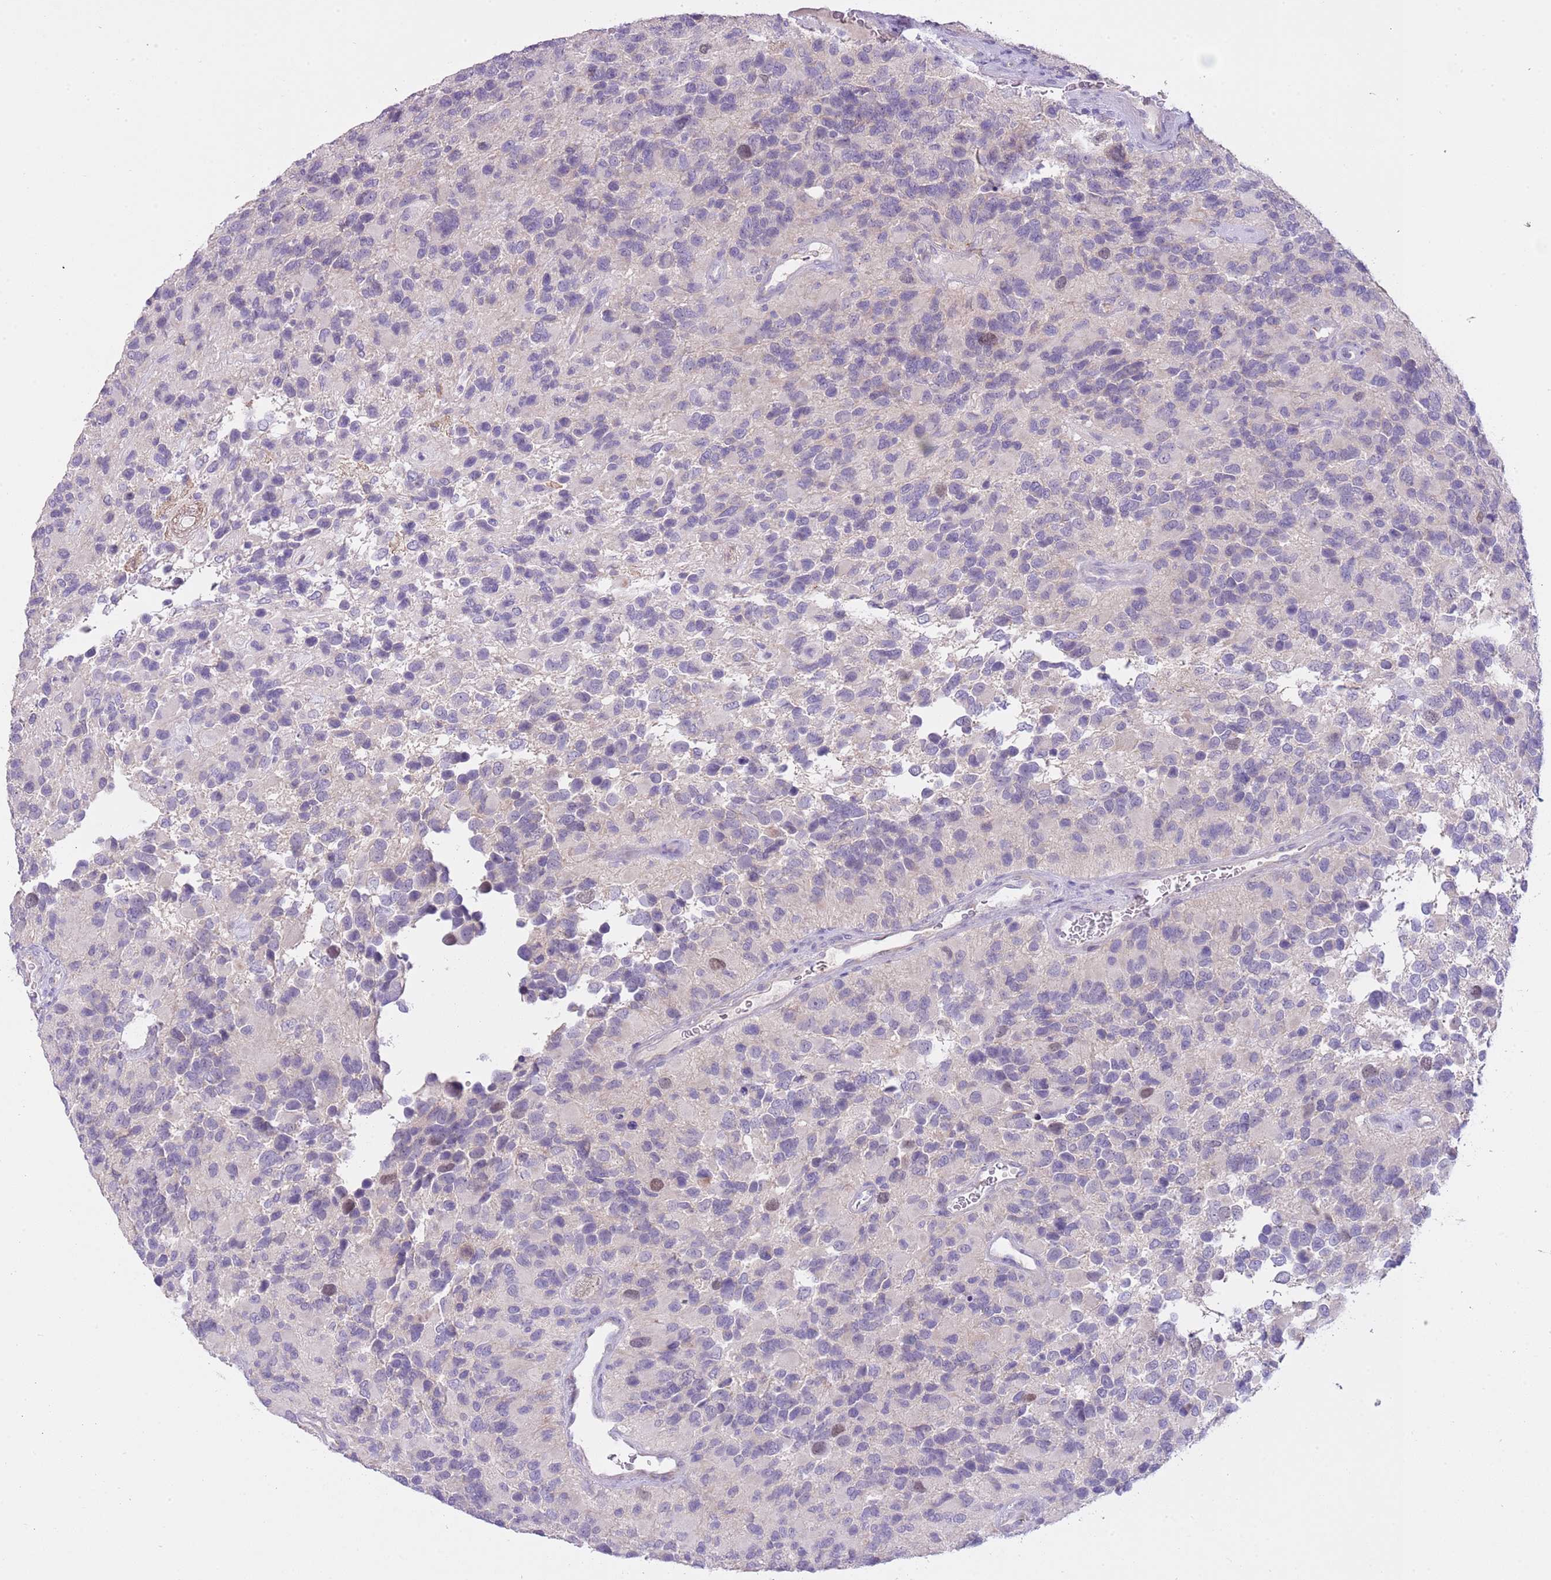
{"staining": {"intensity": "negative", "quantity": "none", "location": "none"}, "tissue": "glioma", "cell_type": "Tumor cells", "image_type": "cancer", "snomed": [{"axis": "morphology", "description": "Glioma, malignant, High grade"}, {"axis": "topography", "description": "Brain"}], "caption": "IHC image of human malignant high-grade glioma stained for a protein (brown), which demonstrates no expression in tumor cells.", "gene": "FBRSL1", "patient": {"sex": "male", "age": 77}}